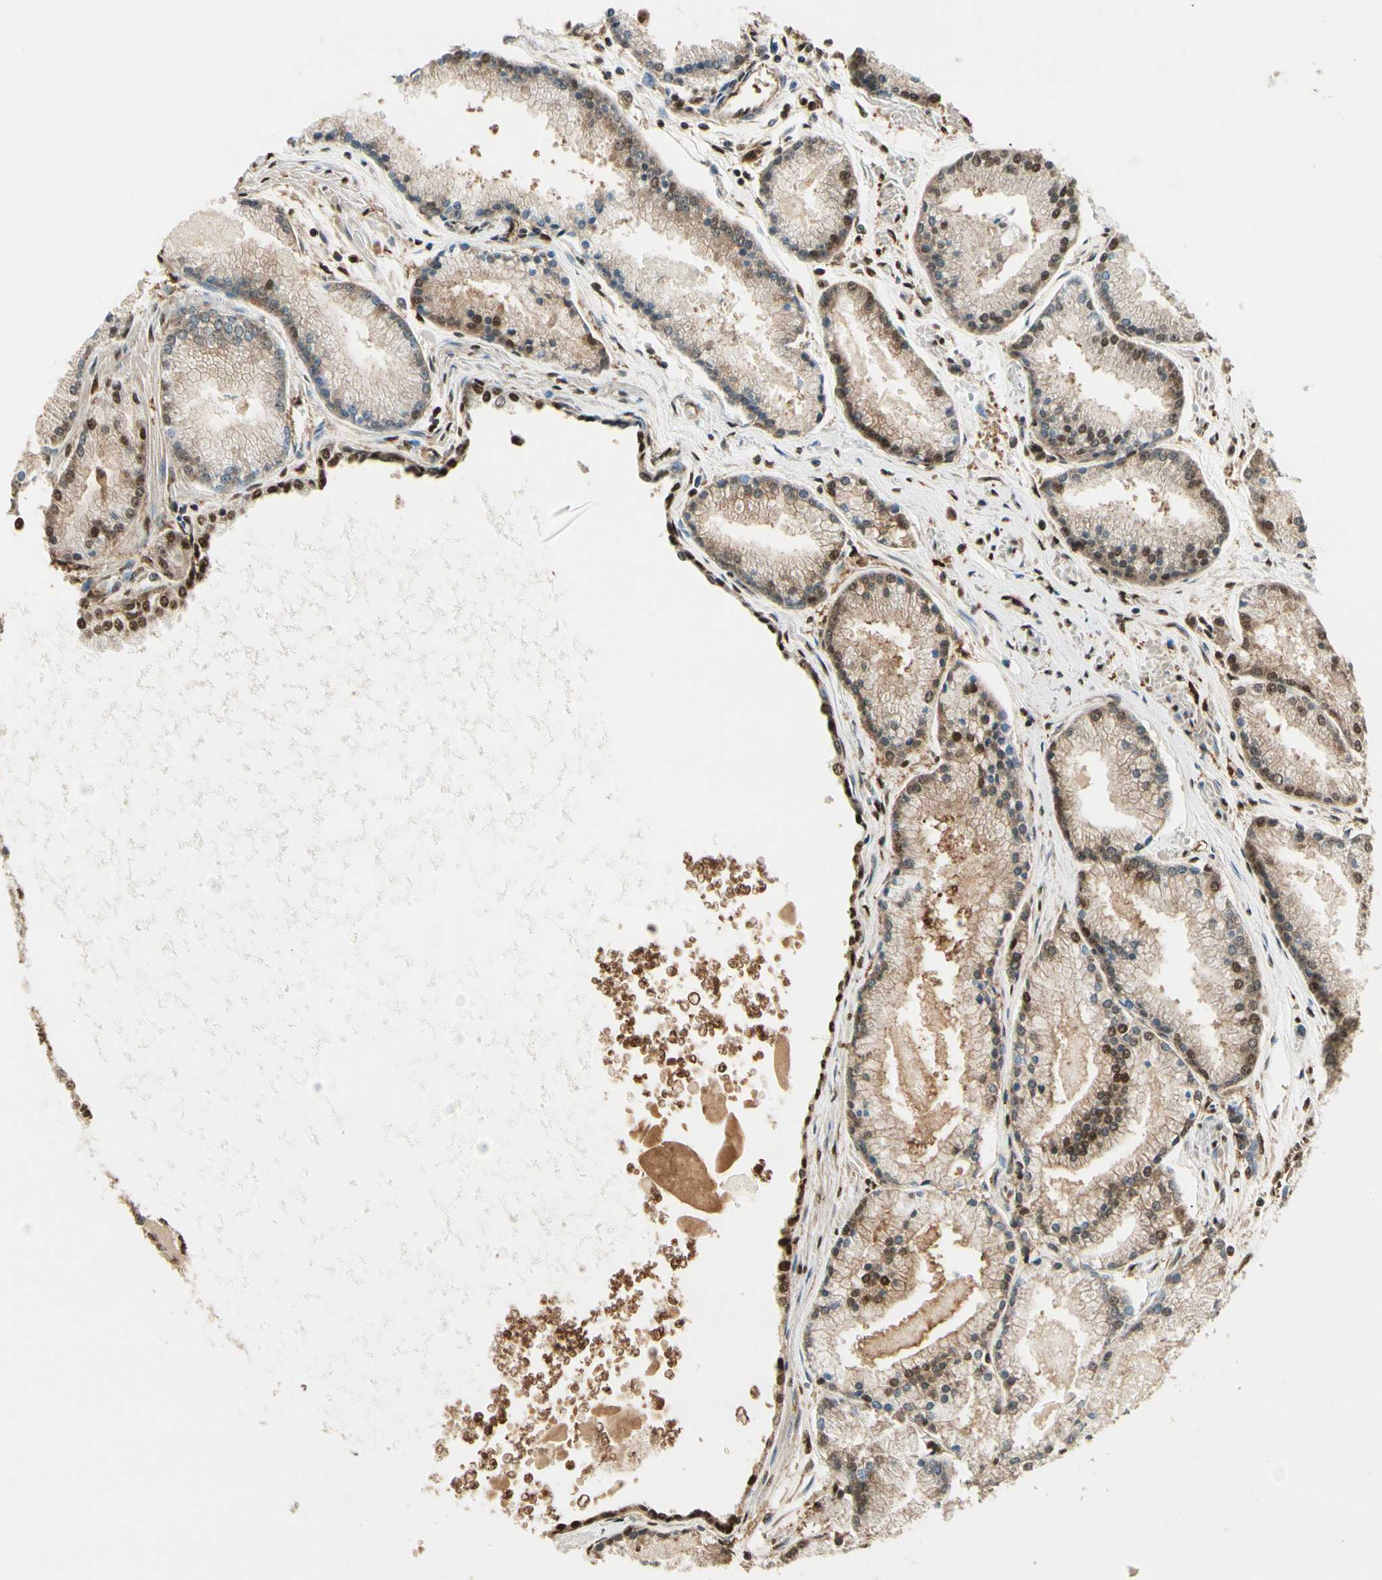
{"staining": {"intensity": "moderate", "quantity": "25%-75%", "location": "cytoplasmic/membranous,nuclear"}, "tissue": "prostate cancer", "cell_type": "Tumor cells", "image_type": "cancer", "snomed": [{"axis": "morphology", "description": "Adenocarcinoma, High grade"}, {"axis": "topography", "description": "Prostate"}], "caption": "Prostate adenocarcinoma (high-grade) was stained to show a protein in brown. There is medium levels of moderate cytoplasmic/membranous and nuclear staining in approximately 25%-75% of tumor cells.", "gene": "PNCK", "patient": {"sex": "male", "age": 61}}